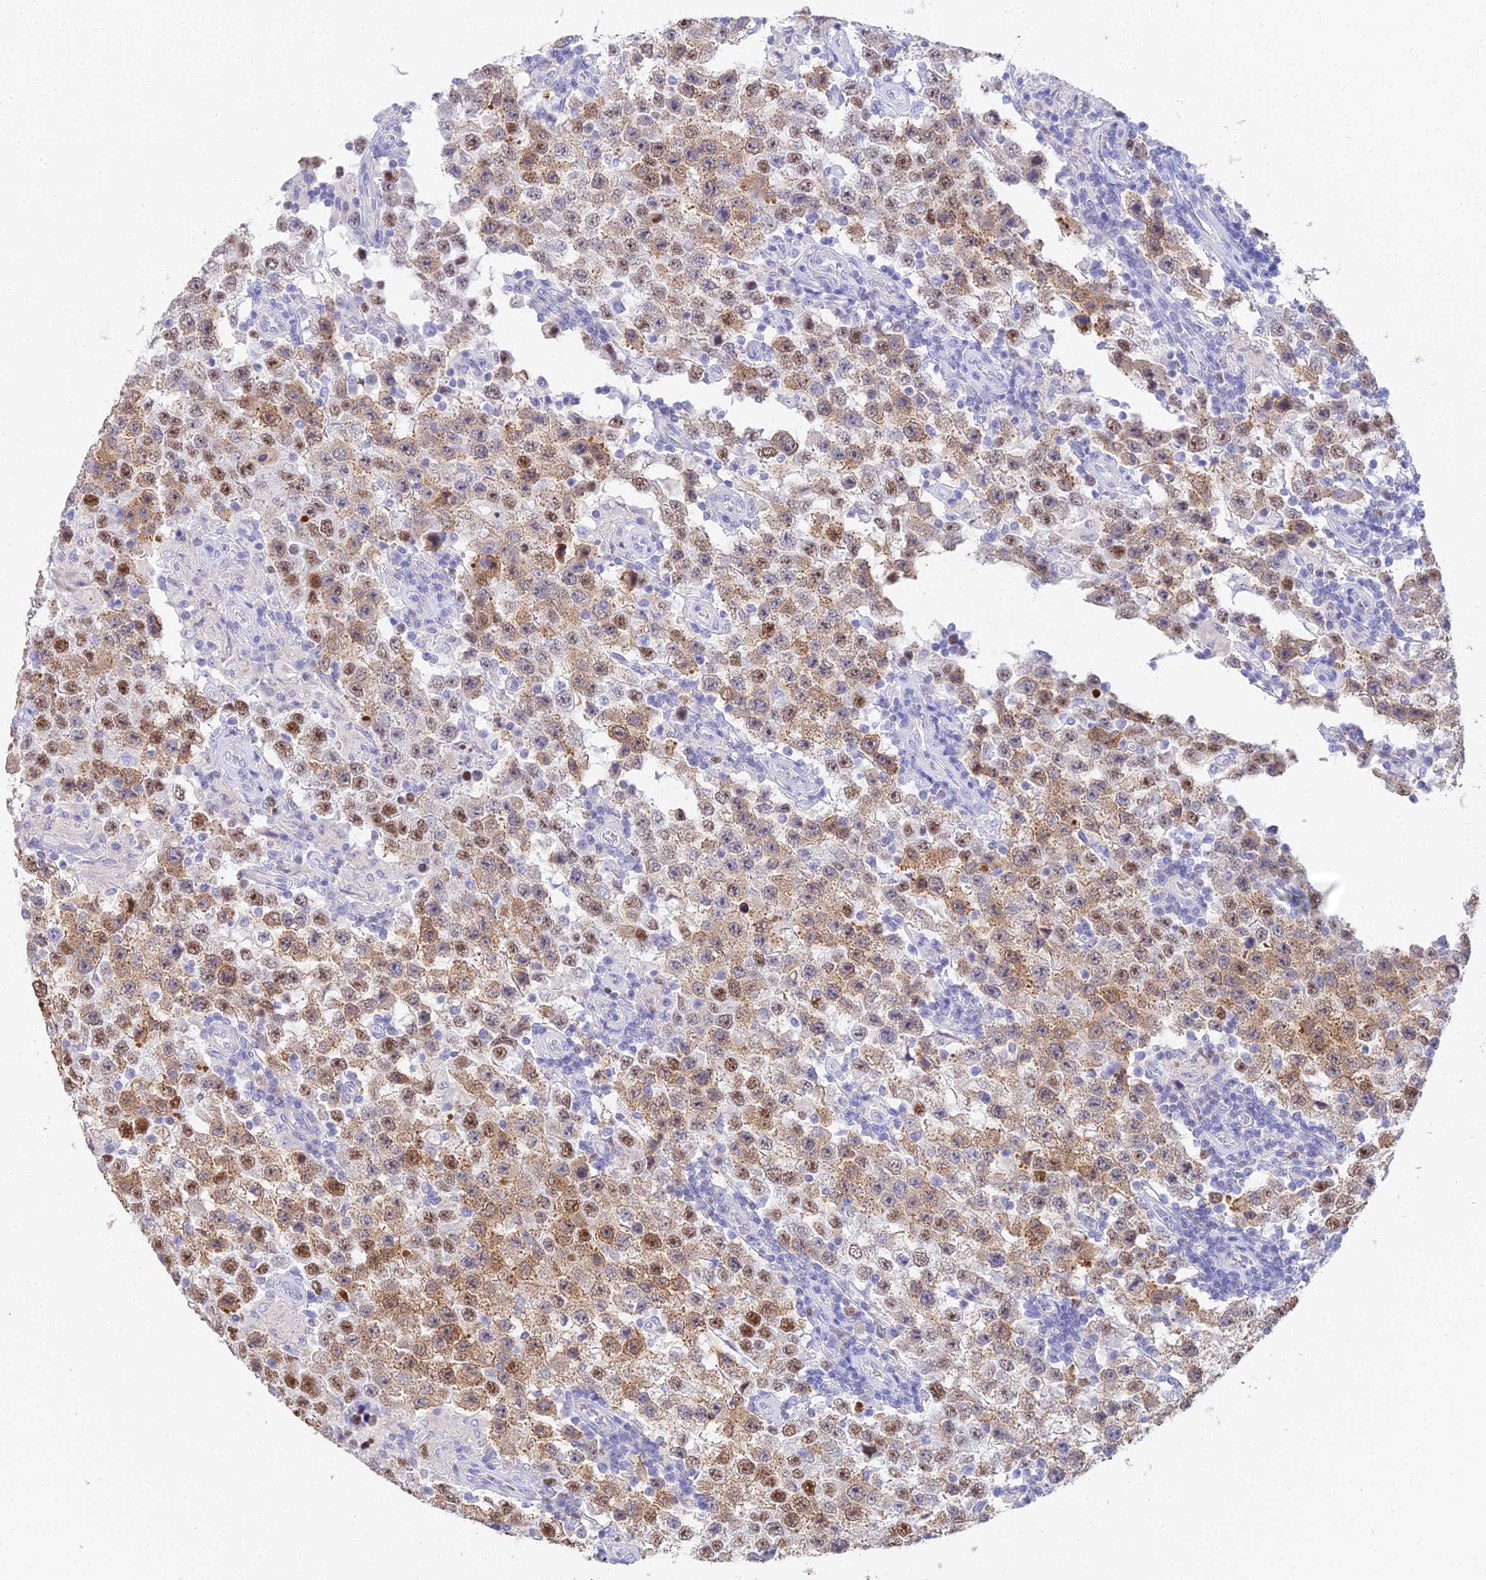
{"staining": {"intensity": "moderate", "quantity": ">75%", "location": "cytoplasmic/membranous,nuclear"}, "tissue": "testis cancer", "cell_type": "Tumor cells", "image_type": "cancer", "snomed": [{"axis": "morphology", "description": "Normal tissue, NOS"}, {"axis": "morphology", "description": "Urothelial carcinoma, High grade"}, {"axis": "morphology", "description": "Seminoma, NOS"}, {"axis": "morphology", "description": "Carcinoma, Embryonal, NOS"}, {"axis": "topography", "description": "Urinary bladder"}, {"axis": "topography", "description": "Testis"}], "caption": "Testis high-grade urothelial carcinoma stained with a protein marker demonstrates moderate staining in tumor cells.", "gene": "MCM2", "patient": {"sex": "male", "age": 41}}